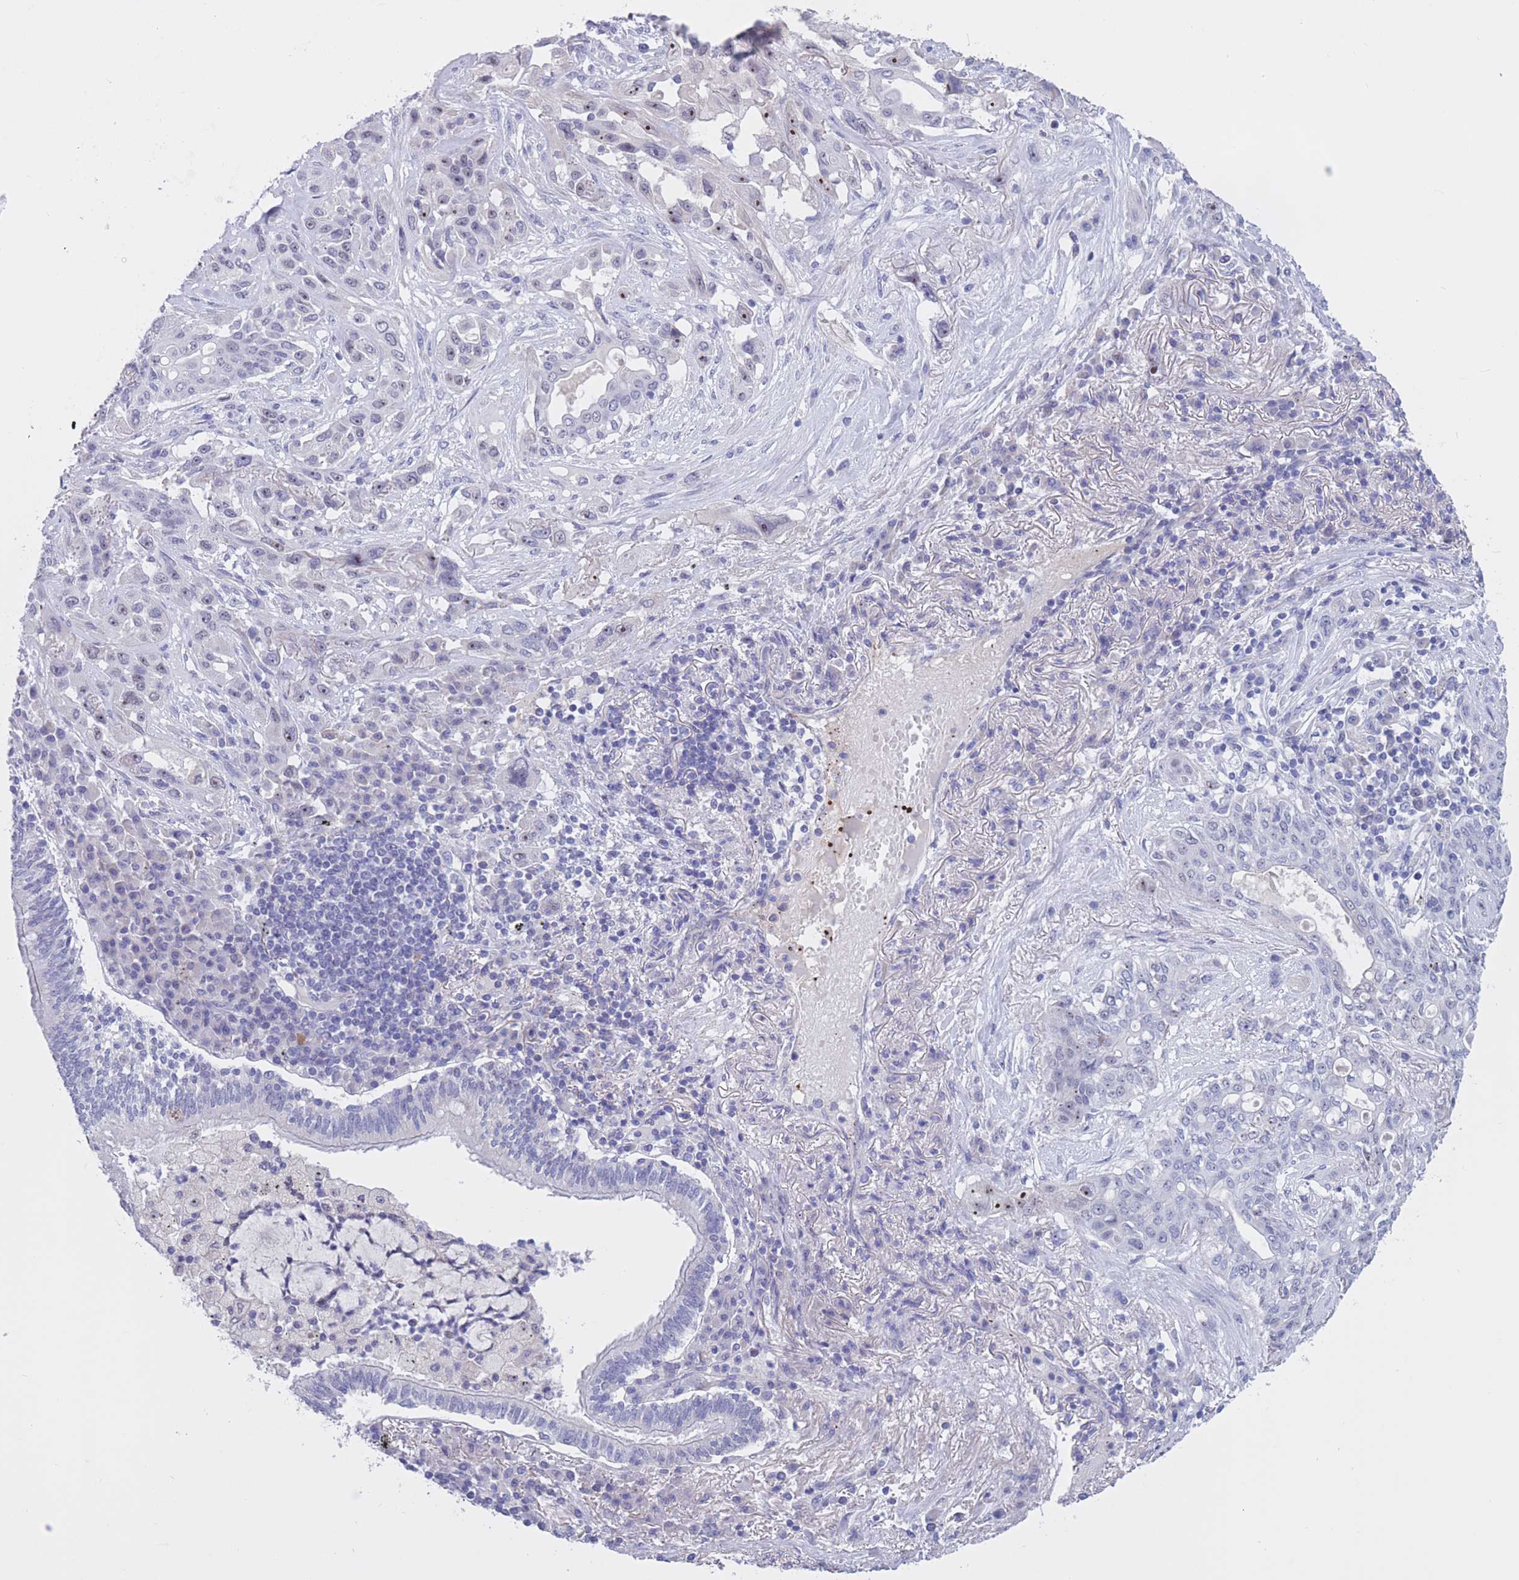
{"staining": {"intensity": "negative", "quantity": "none", "location": "none"}, "tissue": "lung cancer", "cell_type": "Tumor cells", "image_type": "cancer", "snomed": [{"axis": "morphology", "description": "Squamous cell carcinoma, NOS"}, {"axis": "topography", "description": "Lung"}], "caption": "IHC micrograph of neoplastic tissue: human squamous cell carcinoma (lung) stained with DAB demonstrates no significant protein positivity in tumor cells.", "gene": "BOP1", "patient": {"sex": "female", "age": 70}}